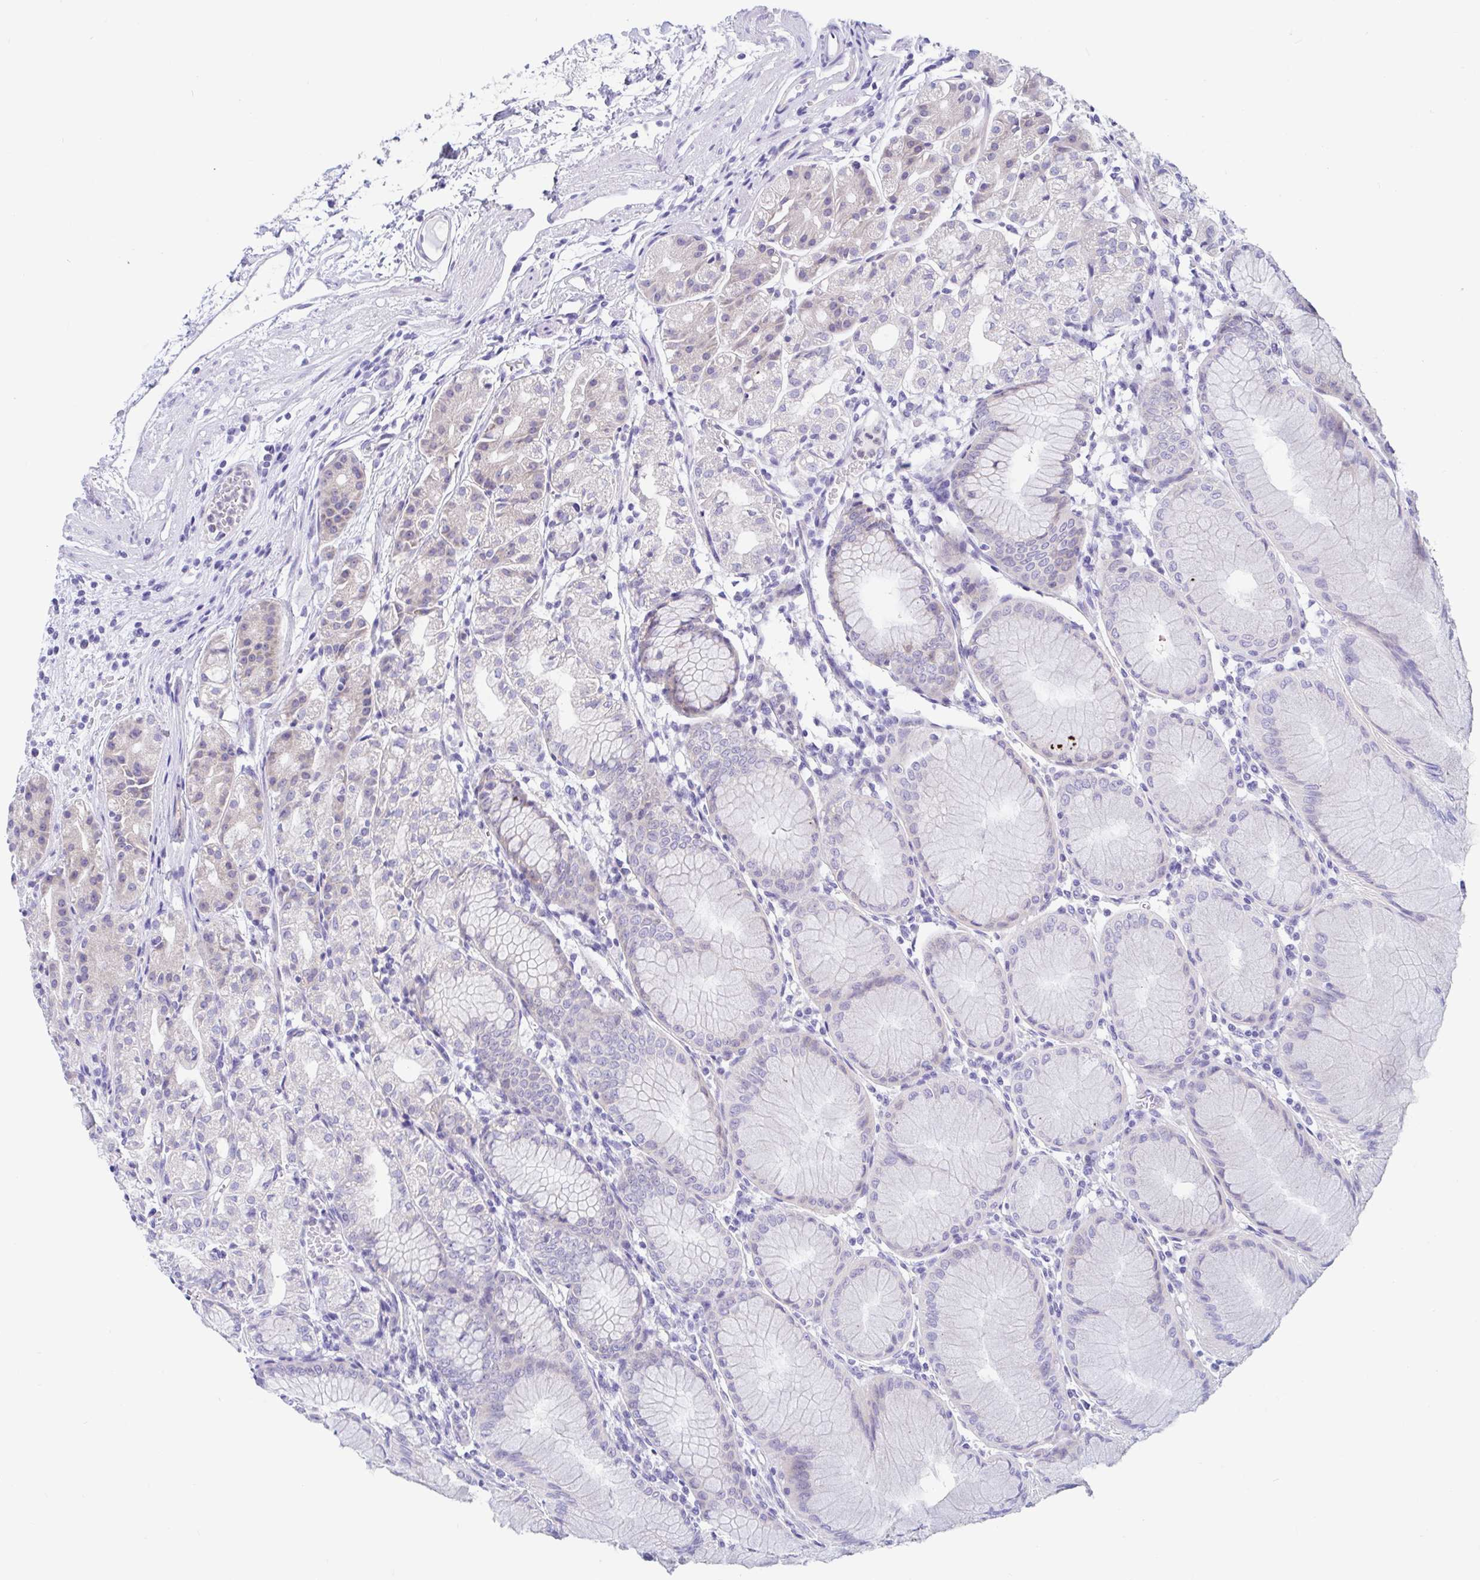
{"staining": {"intensity": "negative", "quantity": "none", "location": "none"}, "tissue": "stomach", "cell_type": "Glandular cells", "image_type": "normal", "snomed": [{"axis": "morphology", "description": "Normal tissue, NOS"}, {"axis": "topography", "description": "Stomach"}], "caption": "IHC of benign stomach displays no positivity in glandular cells. Brightfield microscopy of immunohistochemistry stained with DAB (3,3'-diaminobenzidine) (brown) and hematoxylin (blue), captured at high magnification.", "gene": "OR6N2", "patient": {"sex": "female", "age": 57}}